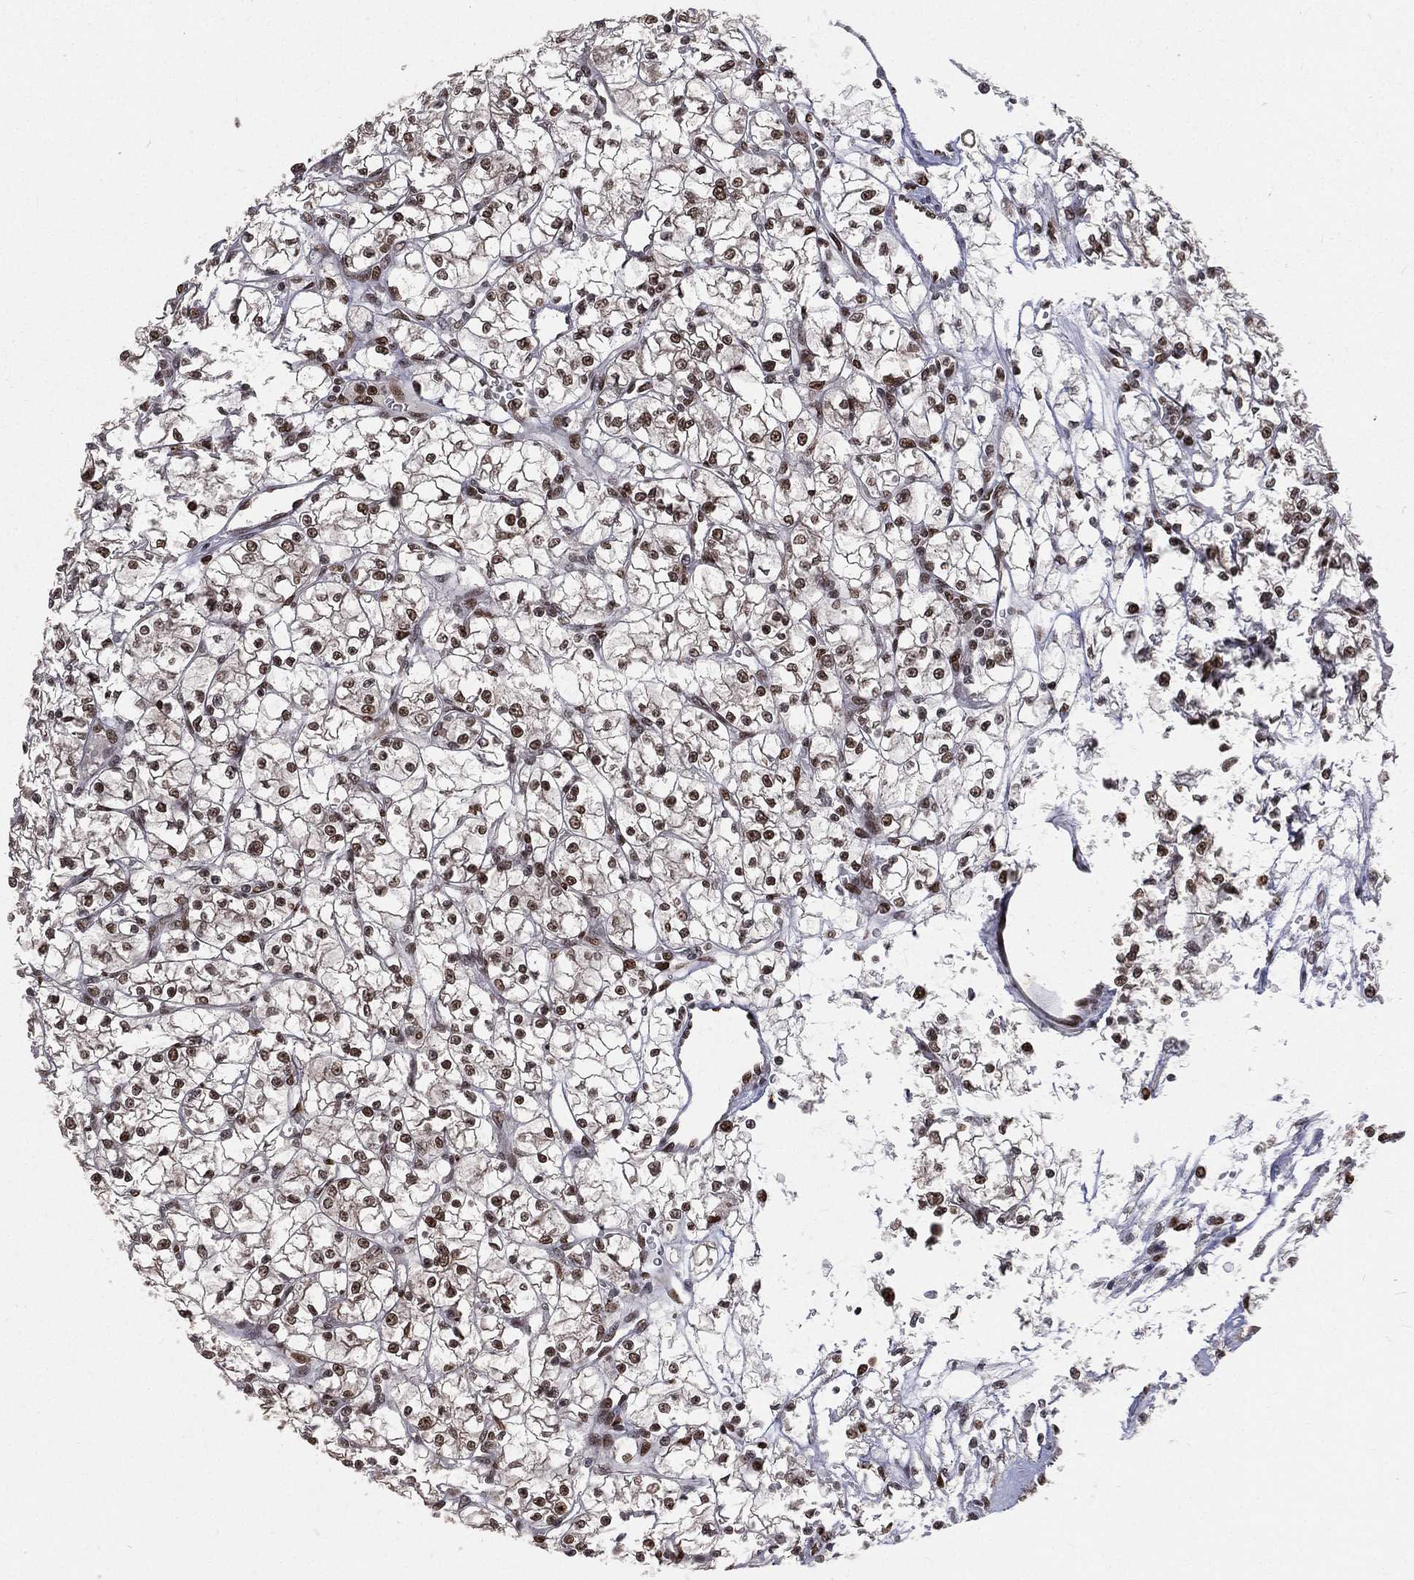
{"staining": {"intensity": "strong", "quantity": ">75%", "location": "nuclear"}, "tissue": "renal cancer", "cell_type": "Tumor cells", "image_type": "cancer", "snomed": [{"axis": "morphology", "description": "Adenocarcinoma, NOS"}, {"axis": "topography", "description": "Kidney"}], "caption": "Human adenocarcinoma (renal) stained for a protein (brown) exhibits strong nuclear positive staining in approximately >75% of tumor cells.", "gene": "POLB", "patient": {"sex": "female", "age": 64}}